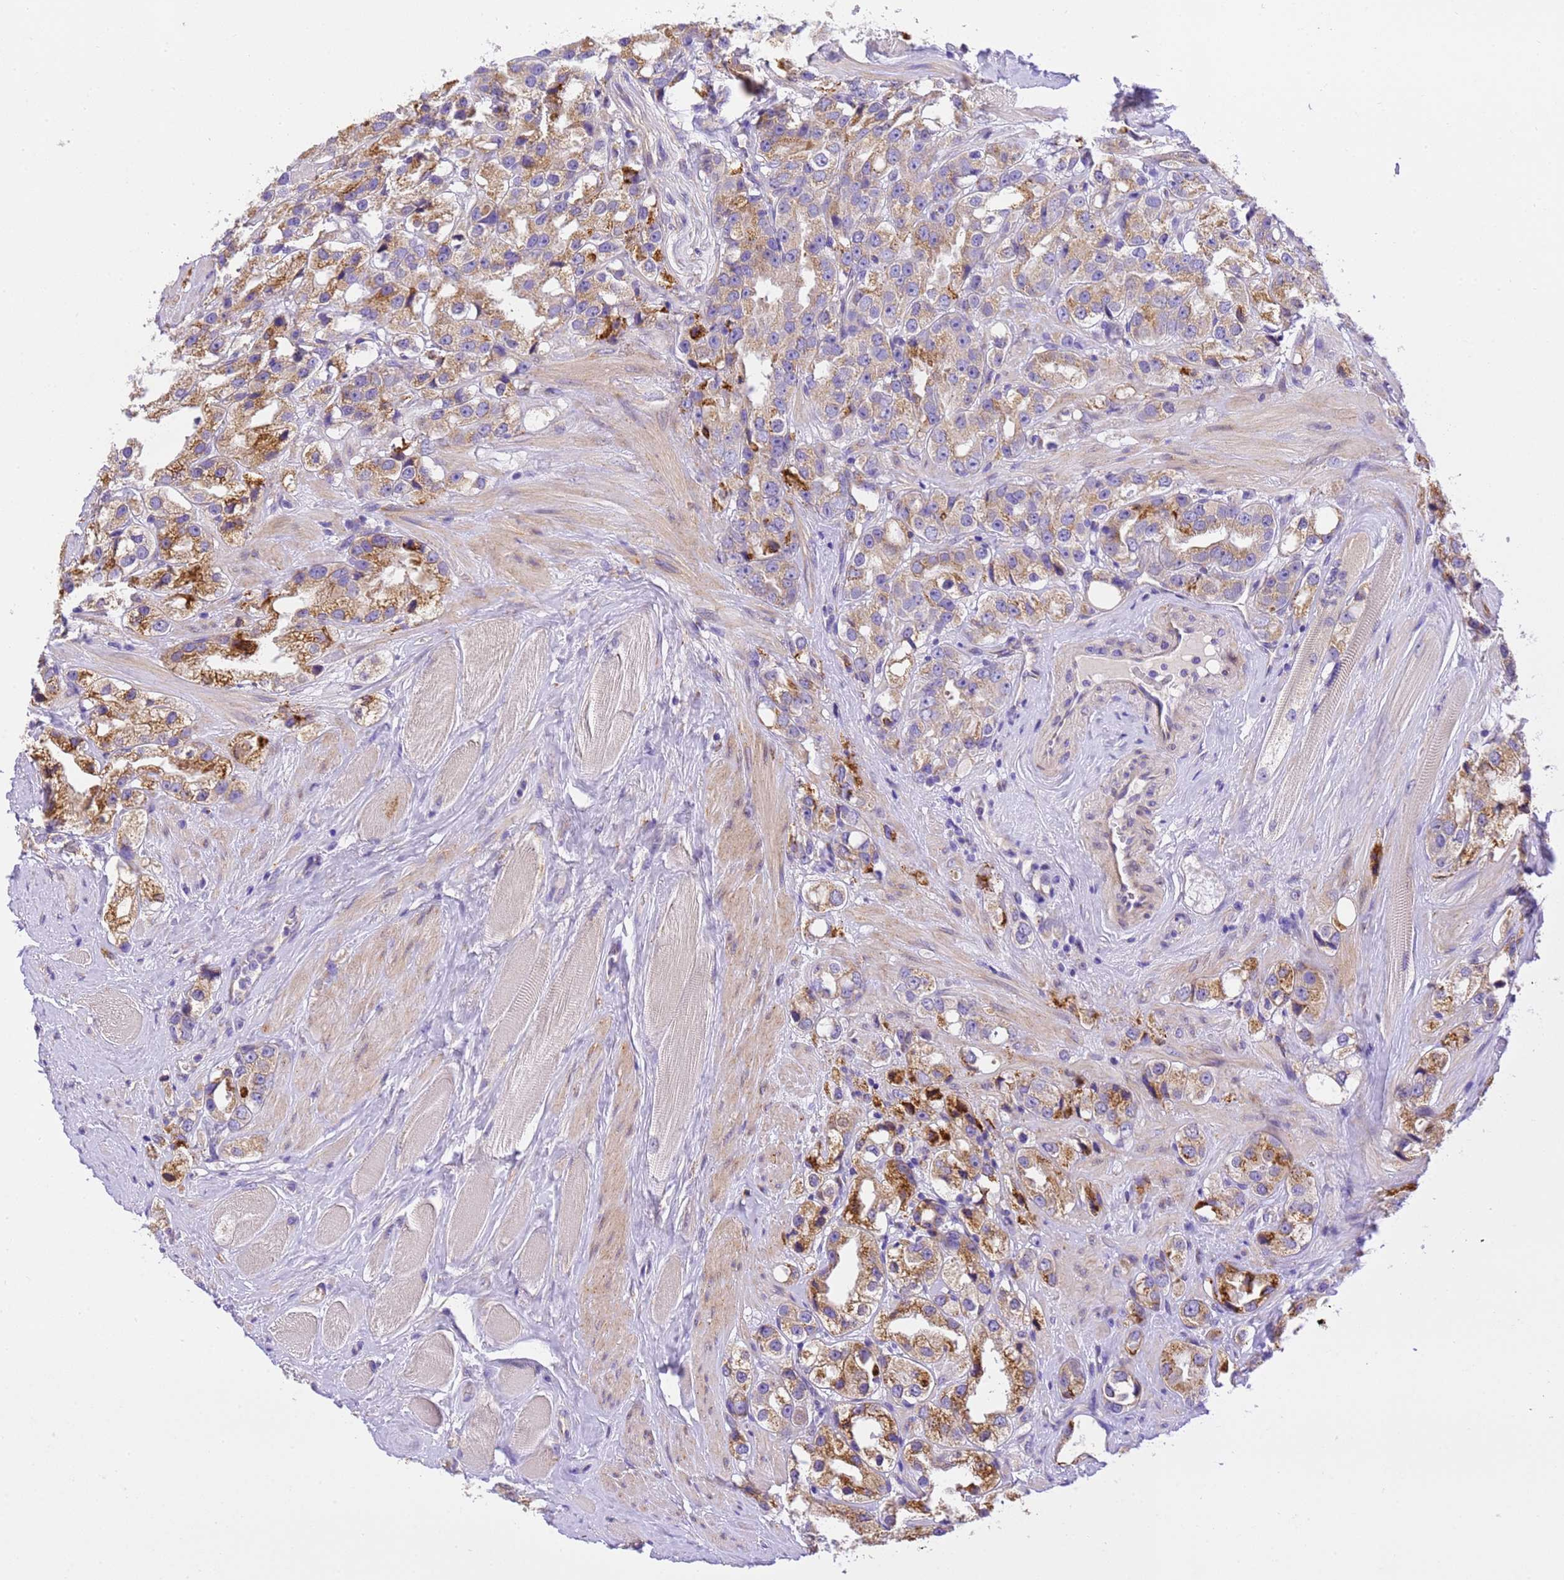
{"staining": {"intensity": "moderate", "quantity": ">75%", "location": "cytoplasmic/membranous"}, "tissue": "prostate cancer", "cell_type": "Tumor cells", "image_type": "cancer", "snomed": [{"axis": "morphology", "description": "Adenocarcinoma, NOS"}, {"axis": "topography", "description": "Prostate"}], "caption": "This histopathology image exhibits IHC staining of human adenocarcinoma (prostate), with medium moderate cytoplasmic/membranous positivity in approximately >75% of tumor cells.", "gene": "RHBDD3", "patient": {"sex": "male", "age": 79}}